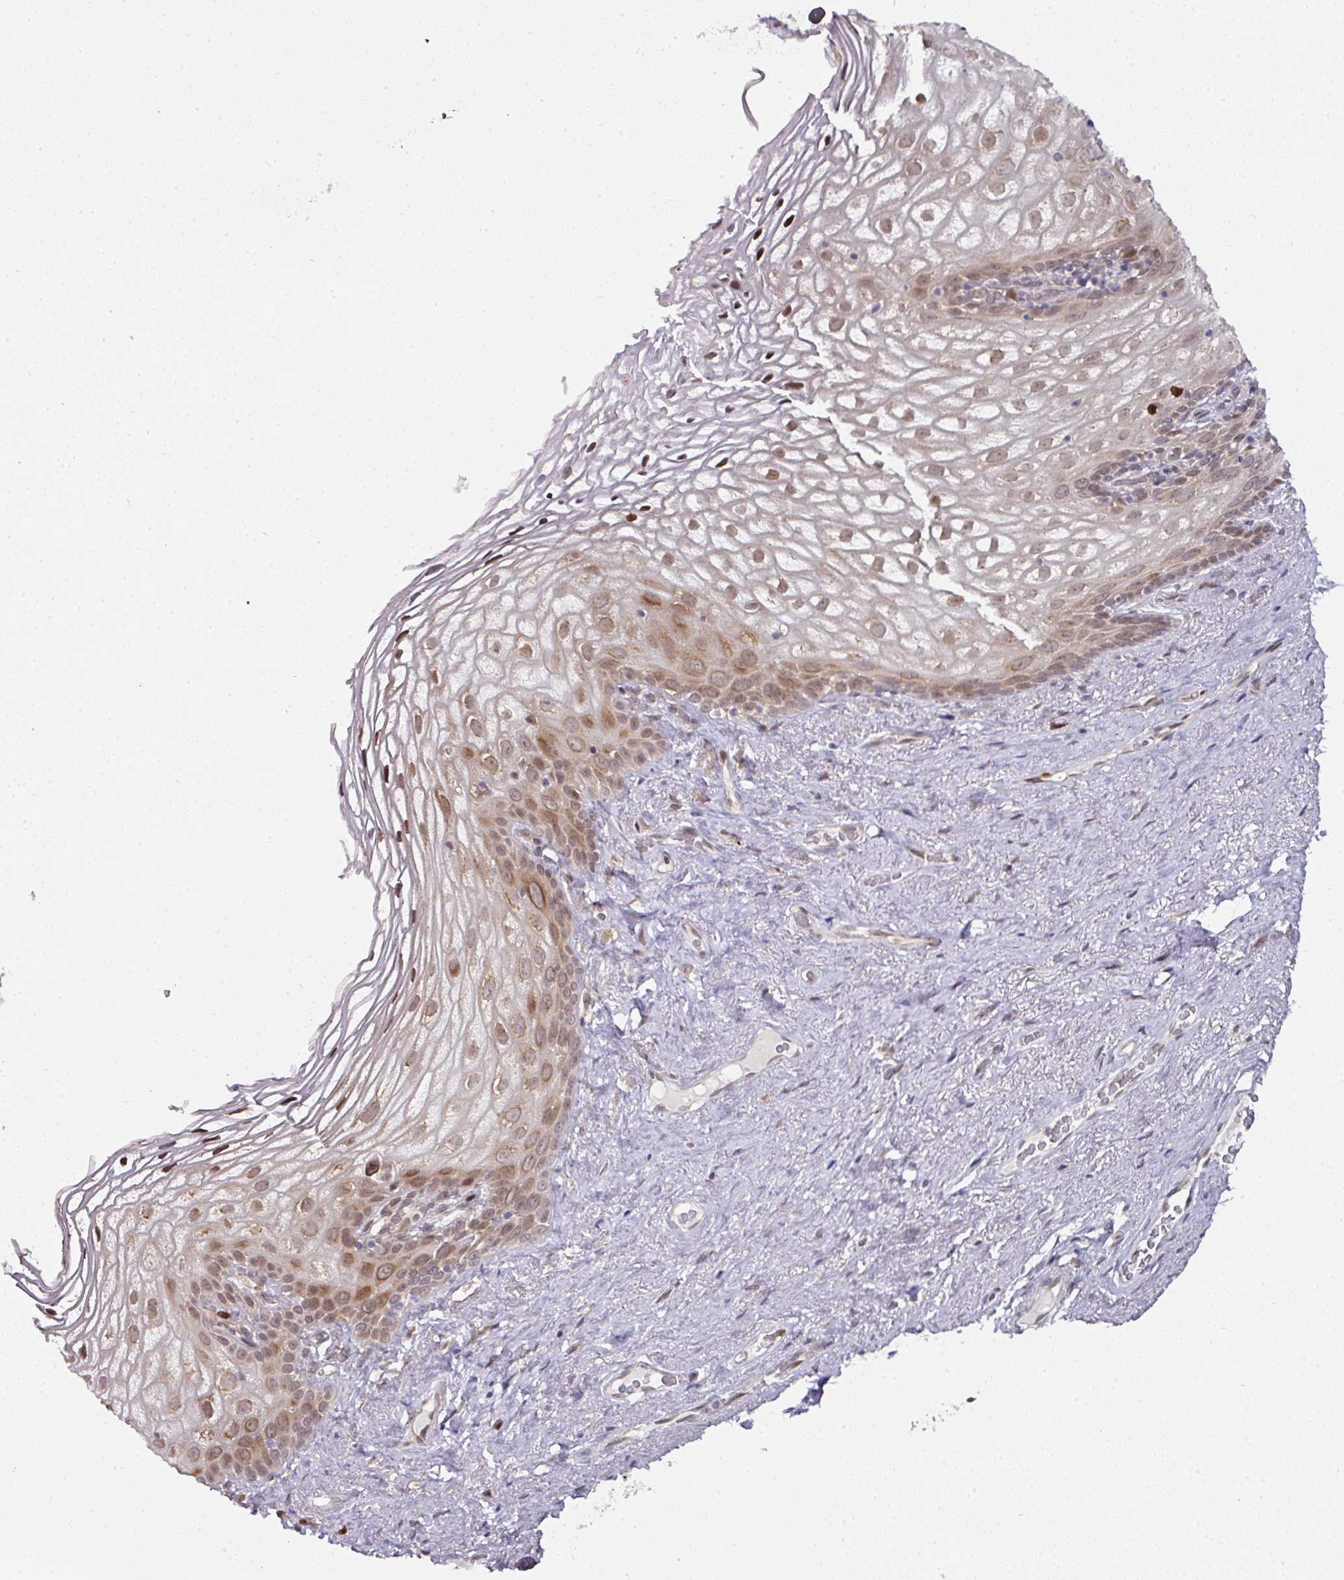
{"staining": {"intensity": "moderate", "quantity": ">75%", "location": "cytoplasmic/membranous,nuclear"}, "tissue": "vagina", "cell_type": "Squamous epithelial cells", "image_type": "normal", "snomed": [{"axis": "morphology", "description": "Normal tissue, NOS"}, {"axis": "topography", "description": "Vagina"}, {"axis": "topography", "description": "Peripheral nerve tissue"}], "caption": "A brown stain labels moderate cytoplasmic/membranous,nuclear staining of a protein in squamous epithelial cells of normal vagina.", "gene": "APOLD1", "patient": {"sex": "female", "age": 71}}